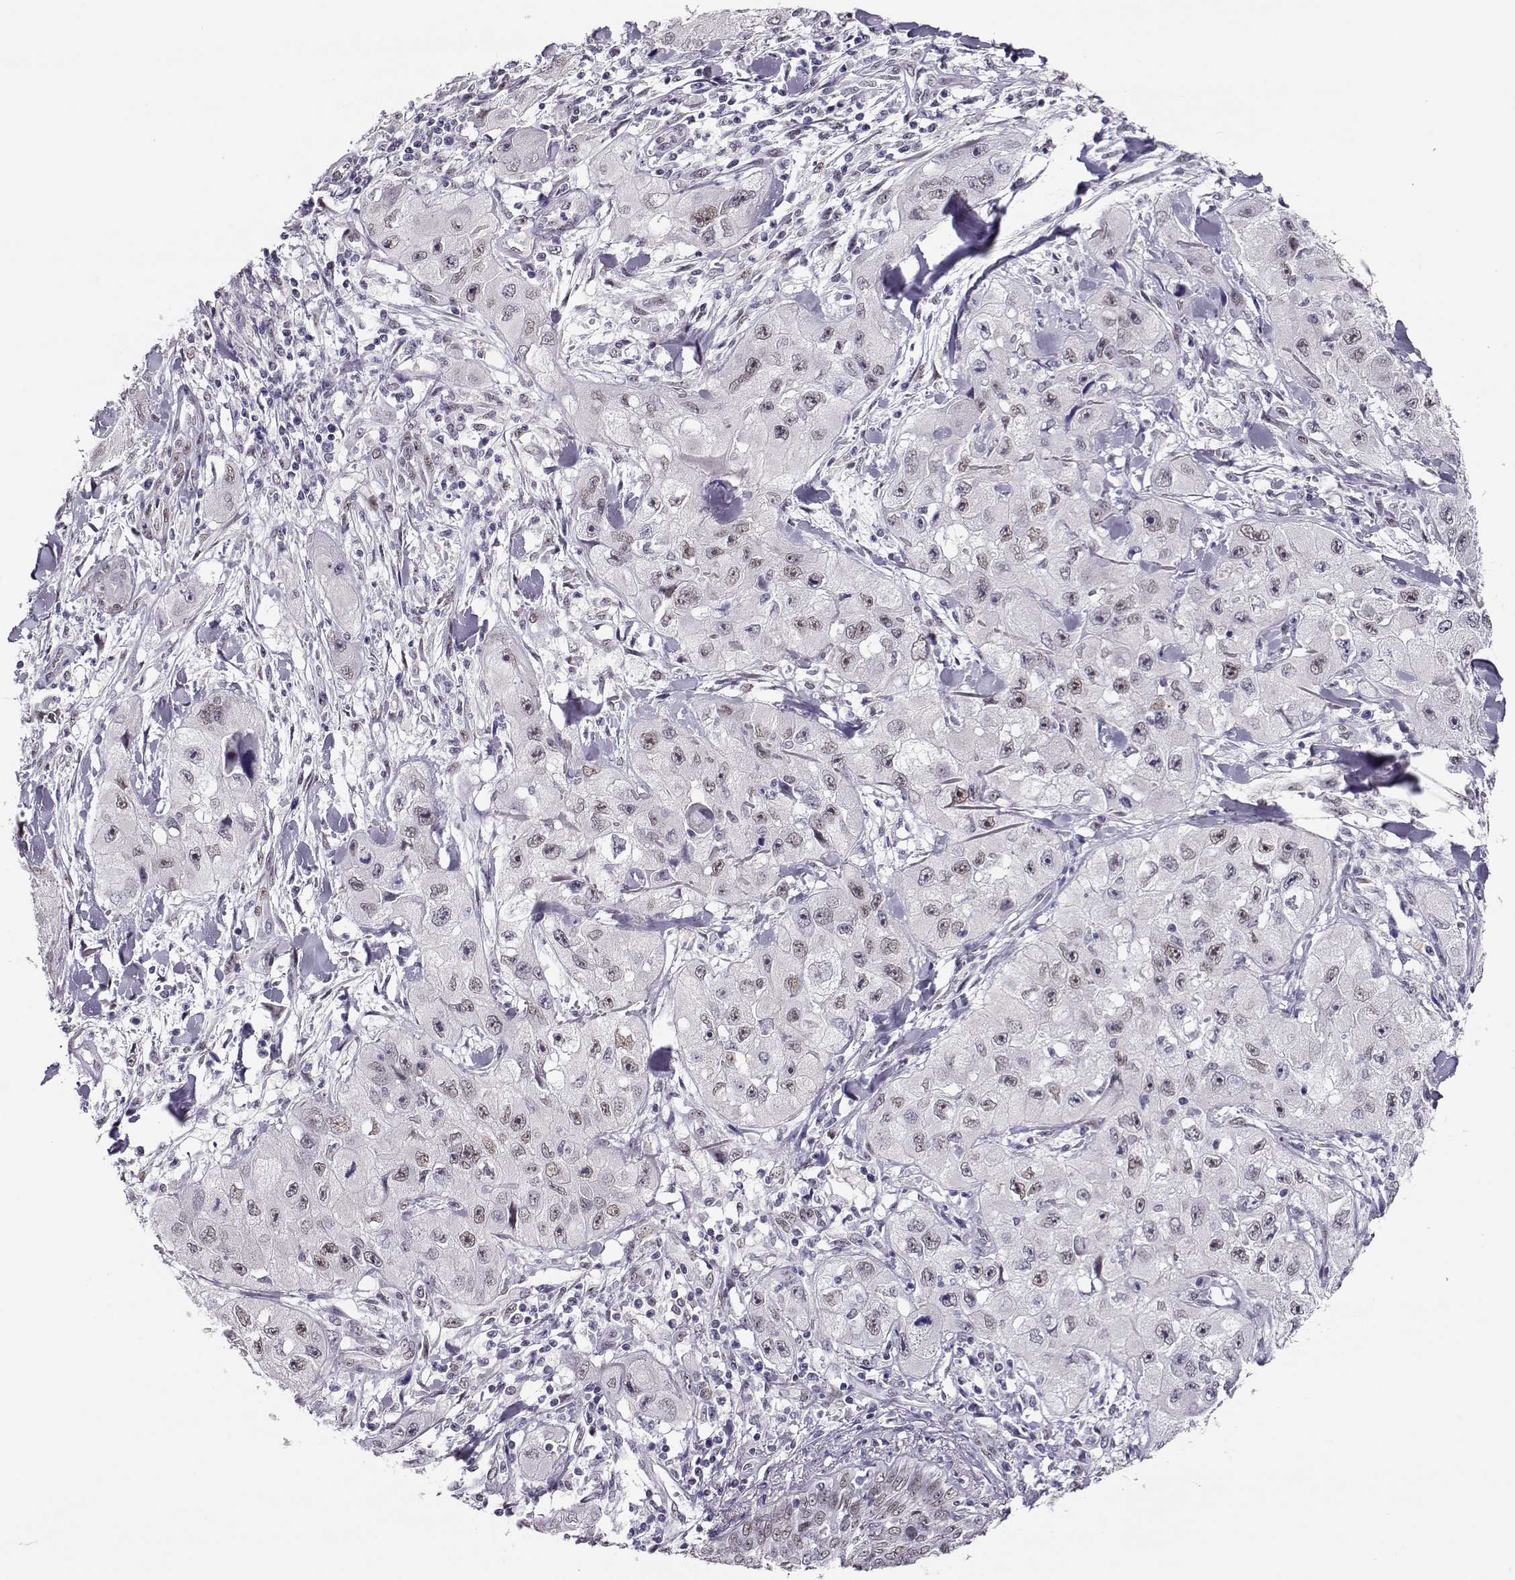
{"staining": {"intensity": "negative", "quantity": "none", "location": "none"}, "tissue": "skin cancer", "cell_type": "Tumor cells", "image_type": "cancer", "snomed": [{"axis": "morphology", "description": "Squamous cell carcinoma, NOS"}, {"axis": "topography", "description": "Skin"}, {"axis": "topography", "description": "Subcutis"}], "caption": "IHC photomicrograph of human squamous cell carcinoma (skin) stained for a protein (brown), which demonstrates no staining in tumor cells. (DAB immunohistochemistry (IHC), high magnification).", "gene": "POLI", "patient": {"sex": "male", "age": 73}}